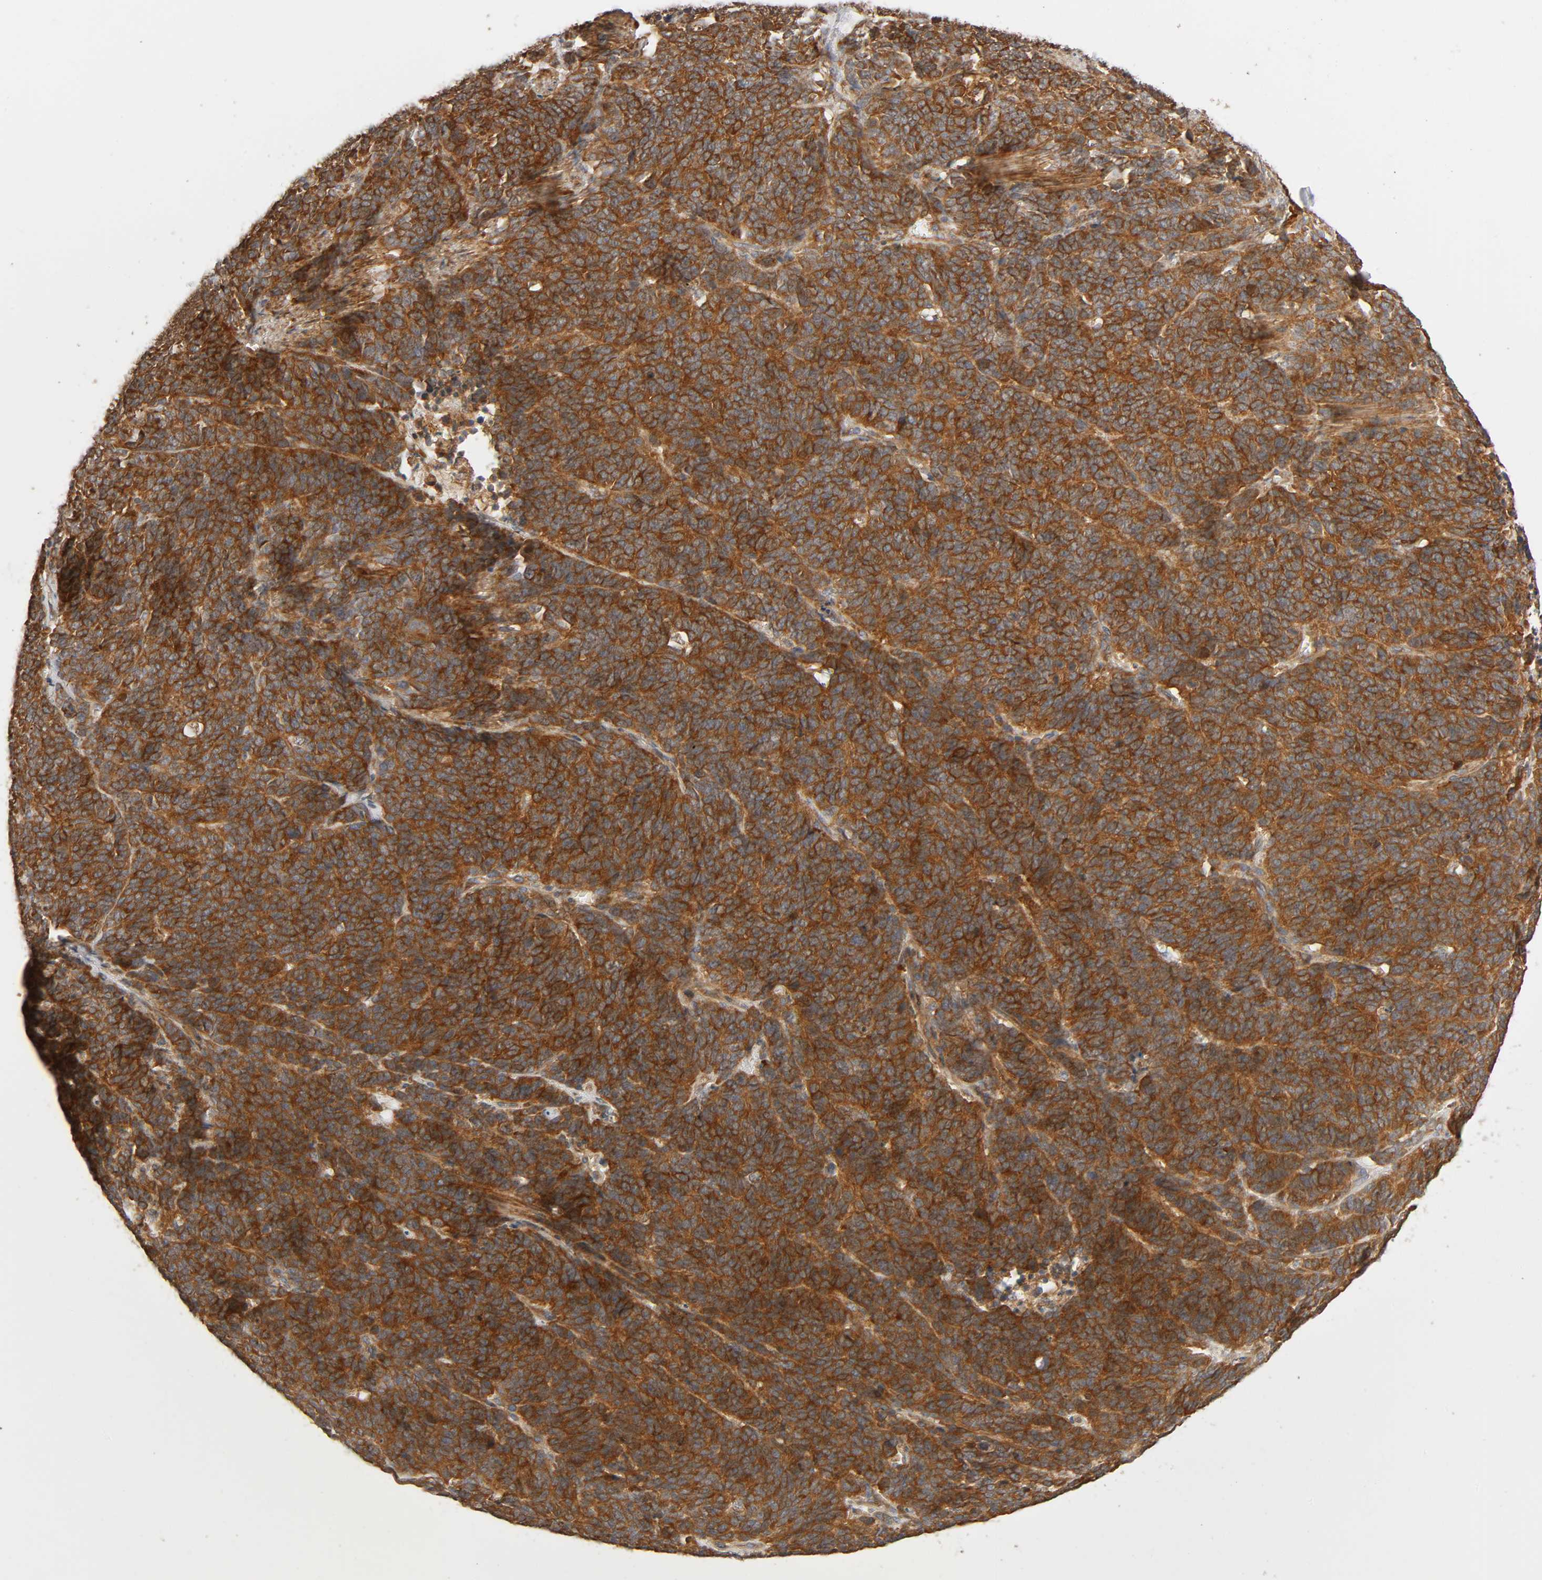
{"staining": {"intensity": "strong", "quantity": ">75%", "location": "cytoplasmic/membranous"}, "tissue": "lung cancer", "cell_type": "Tumor cells", "image_type": "cancer", "snomed": [{"axis": "morphology", "description": "Neoplasm, malignant, NOS"}, {"axis": "topography", "description": "Lung"}], "caption": "Protein positivity by immunohistochemistry (IHC) demonstrates strong cytoplasmic/membranous positivity in approximately >75% of tumor cells in lung cancer.", "gene": "SGSM1", "patient": {"sex": "female", "age": 58}}